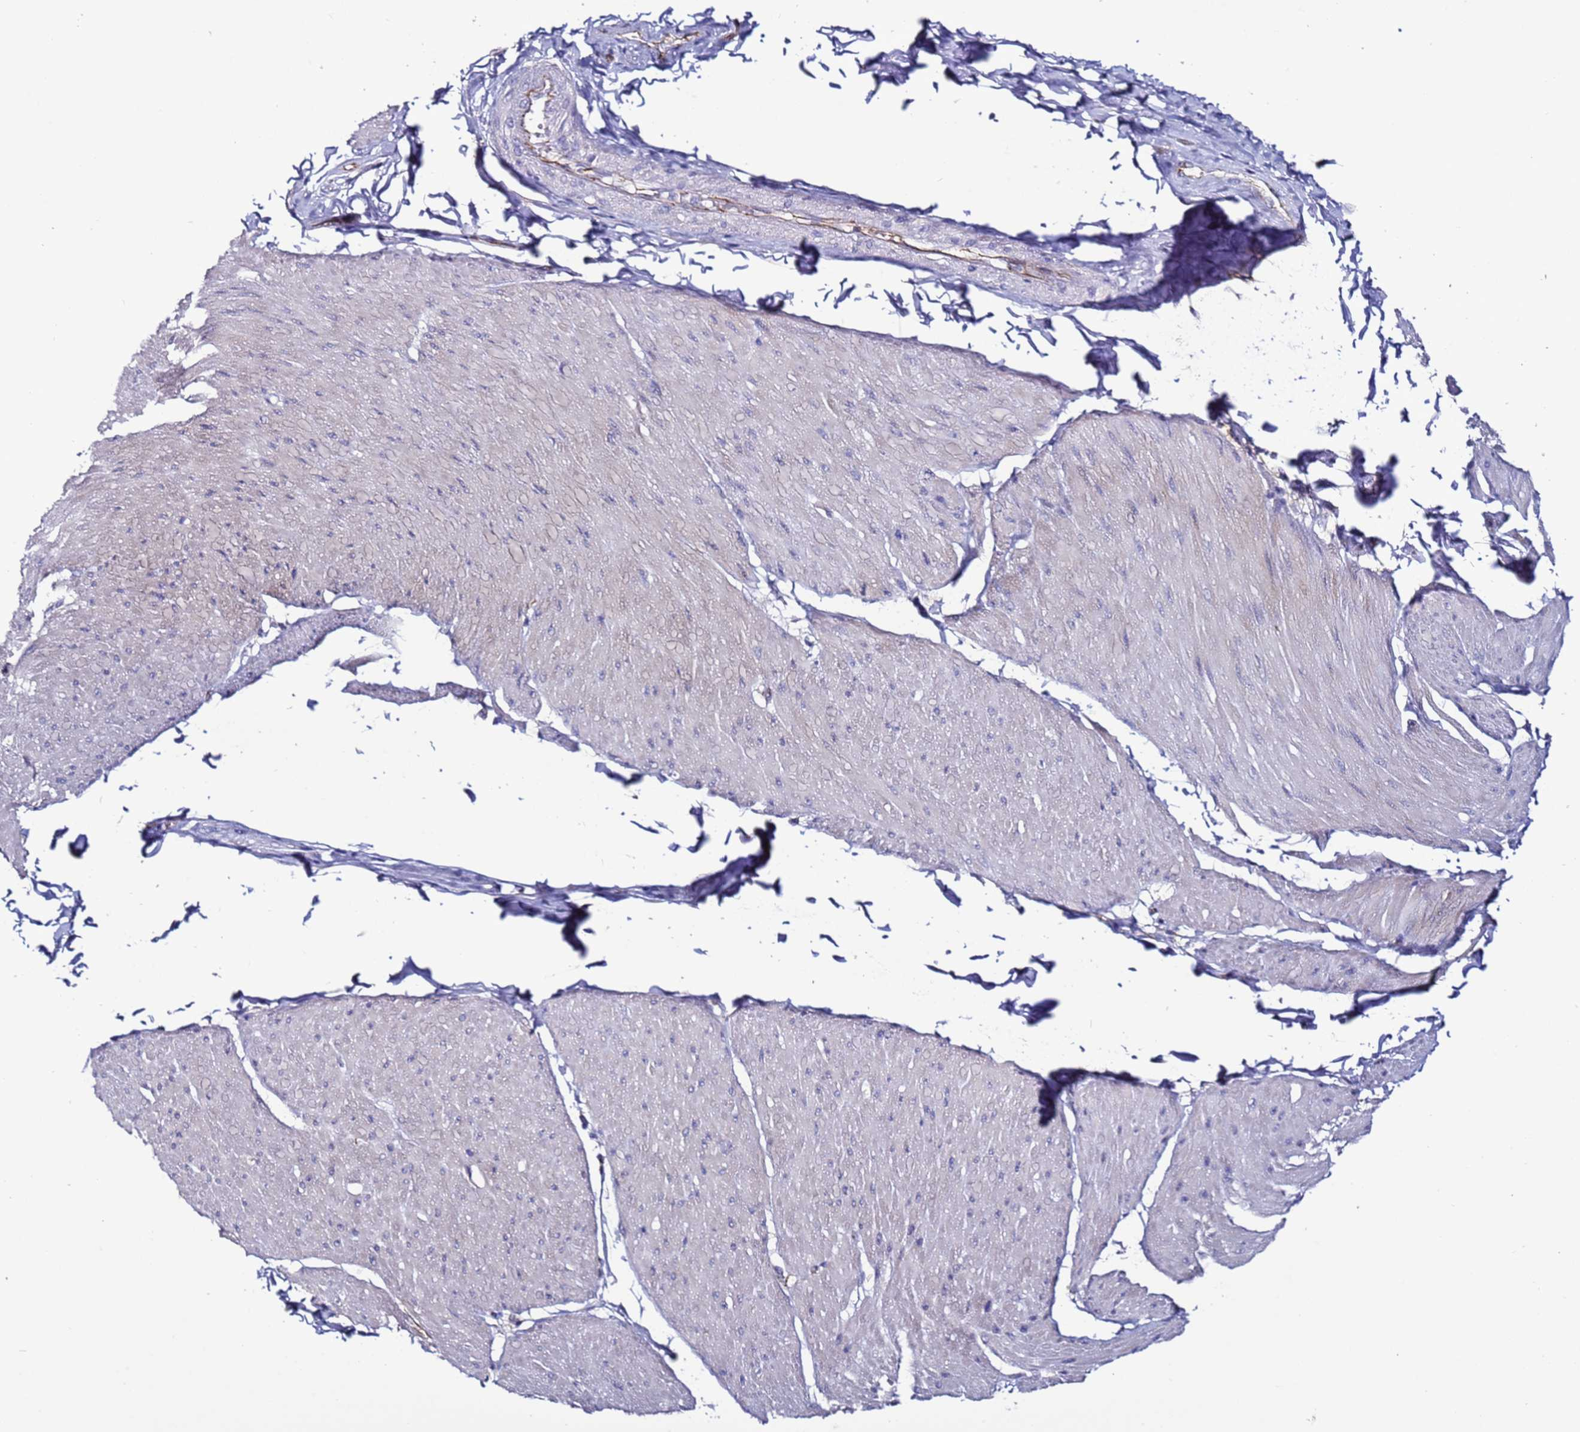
{"staining": {"intensity": "negative", "quantity": "none", "location": "none"}, "tissue": "smooth muscle", "cell_type": "Smooth muscle cells", "image_type": "normal", "snomed": [{"axis": "morphology", "description": "Urothelial carcinoma, High grade"}, {"axis": "topography", "description": "Urinary bladder"}], "caption": "Immunohistochemical staining of unremarkable human smooth muscle exhibits no significant staining in smooth muscle cells.", "gene": "TENM3", "patient": {"sex": "male", "age": 46}}